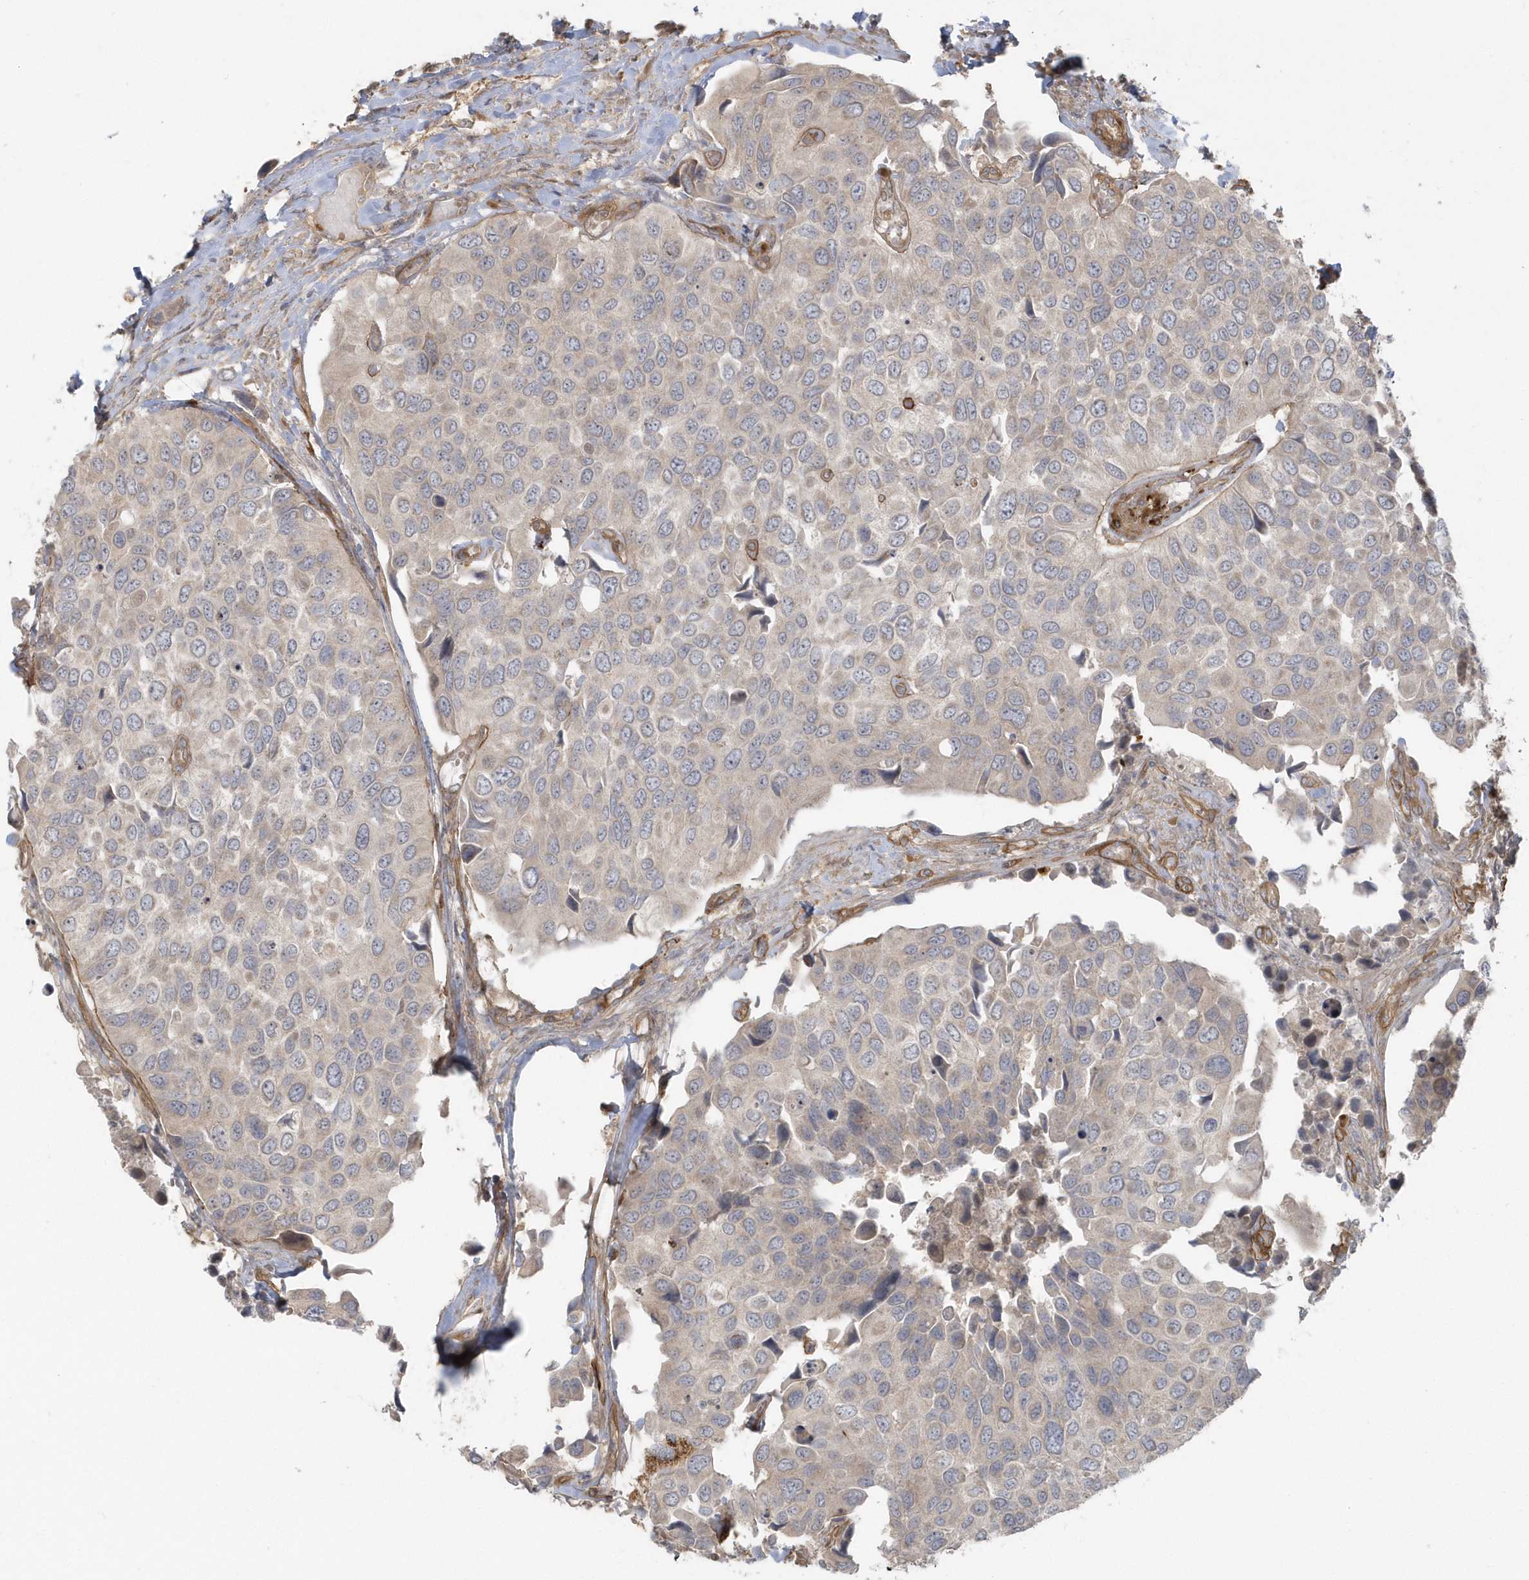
{"staining": {"intensity": "negative", "quantity": "none", "location": "none"}, "tissue": "urothelial cancer", "cell_type": "Tumor cells", "image_type": "cancer", "snomed": [{"axis": "morphology", "description": "Urothelial carcinoma, High grade"}, {"axis": "topography", "description": "Urinary bladder"}], "caption": "This is an immunohistochemistry photomicrograph of urothelial cancer. There is no staining in tumor cells.", "gene": "ACTR1A", "patient": {"sex": "male", "age": 74}}